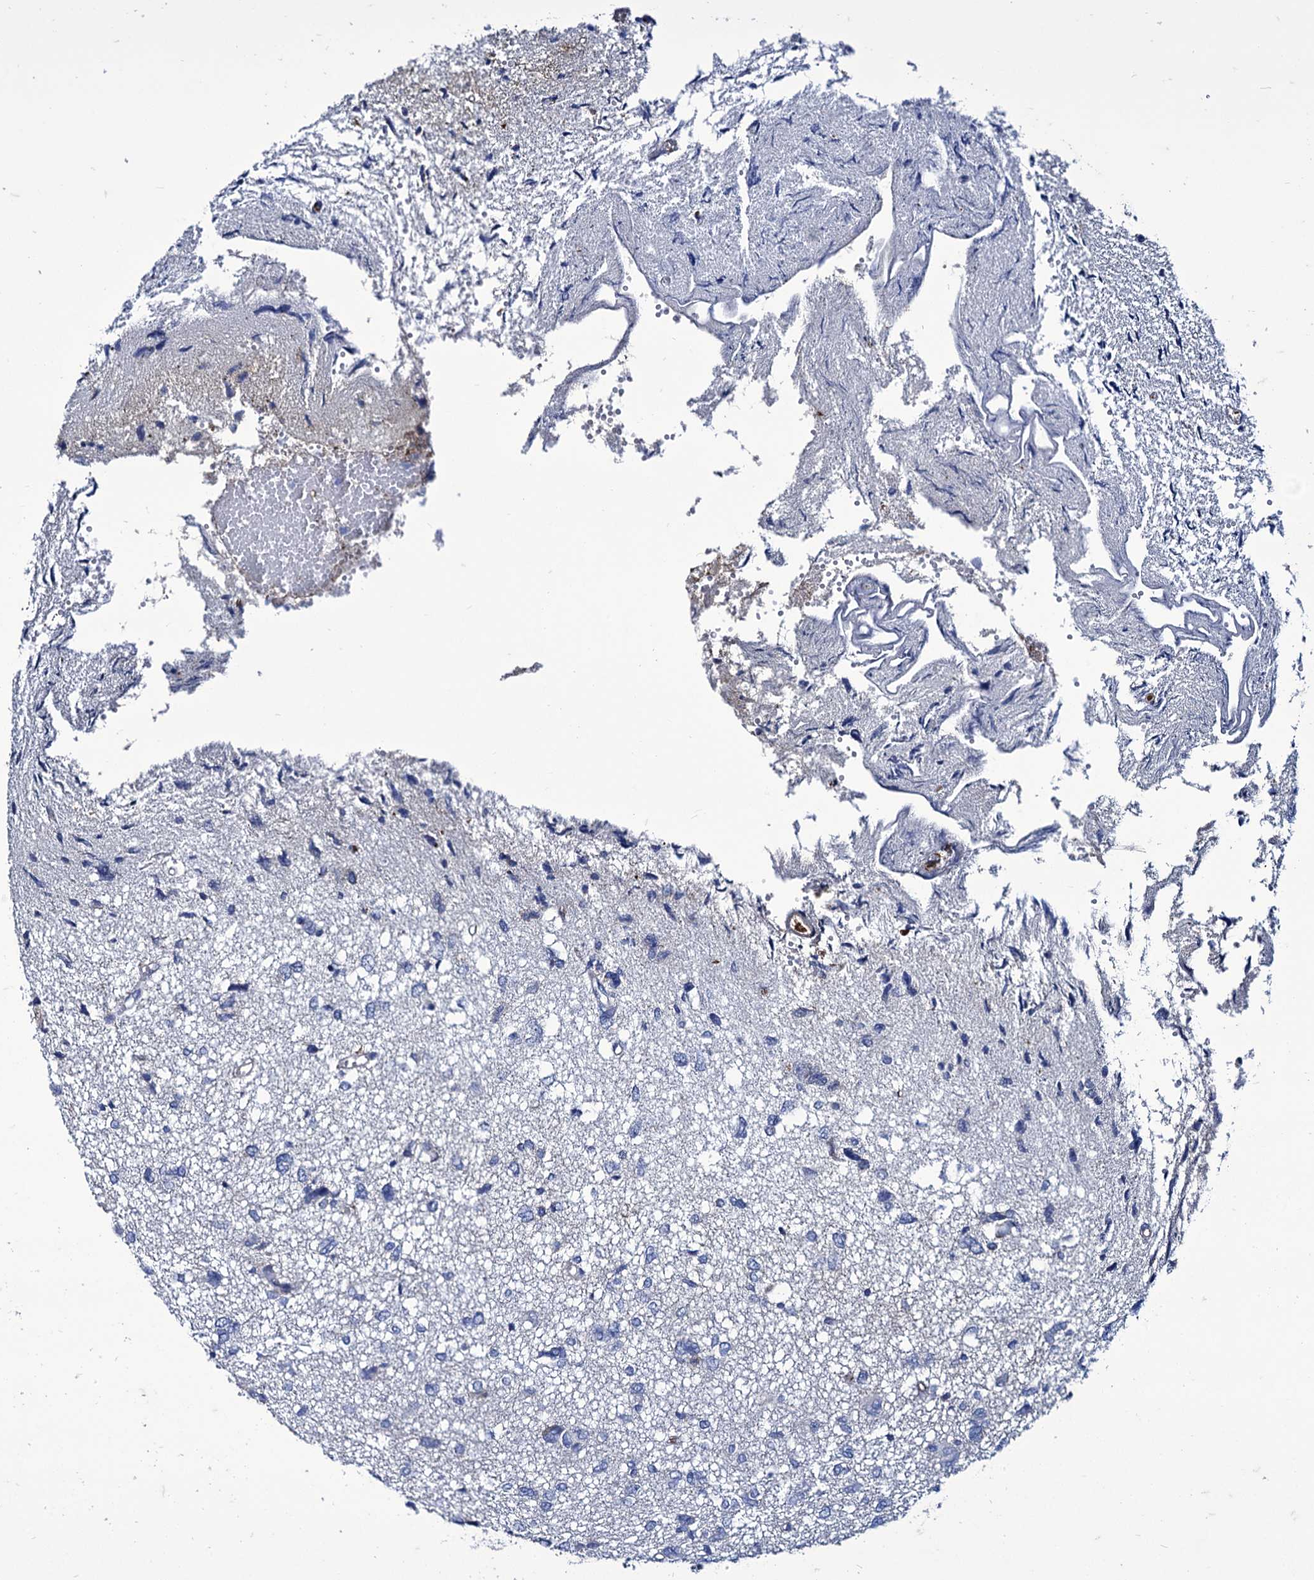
{"staining": {"intensity": "negative", "quantity": "none", "location": "none"}, "tissue": "glioma", "cell_type": "Tumor cells", "image_type": "cancer", "snomed": [{"axis": "morphology", "description": "Glioma, malignant, High grade"}, {"axis": "topography", "description": "Brain"}], "caption": "Immunohistochemistry histopathology image of malignant glioma (high-grade) stained for a protein (brown), which displays no expression in tumor cells. Brightfield microscopy of immunohistochemistry stained with DAB (3,3'-diaminobenzidine) (brown) and hematoxylin (blue), captured at high magnification.", "gene": "AXL", "patient": {"sex": "female", "age": 59}}